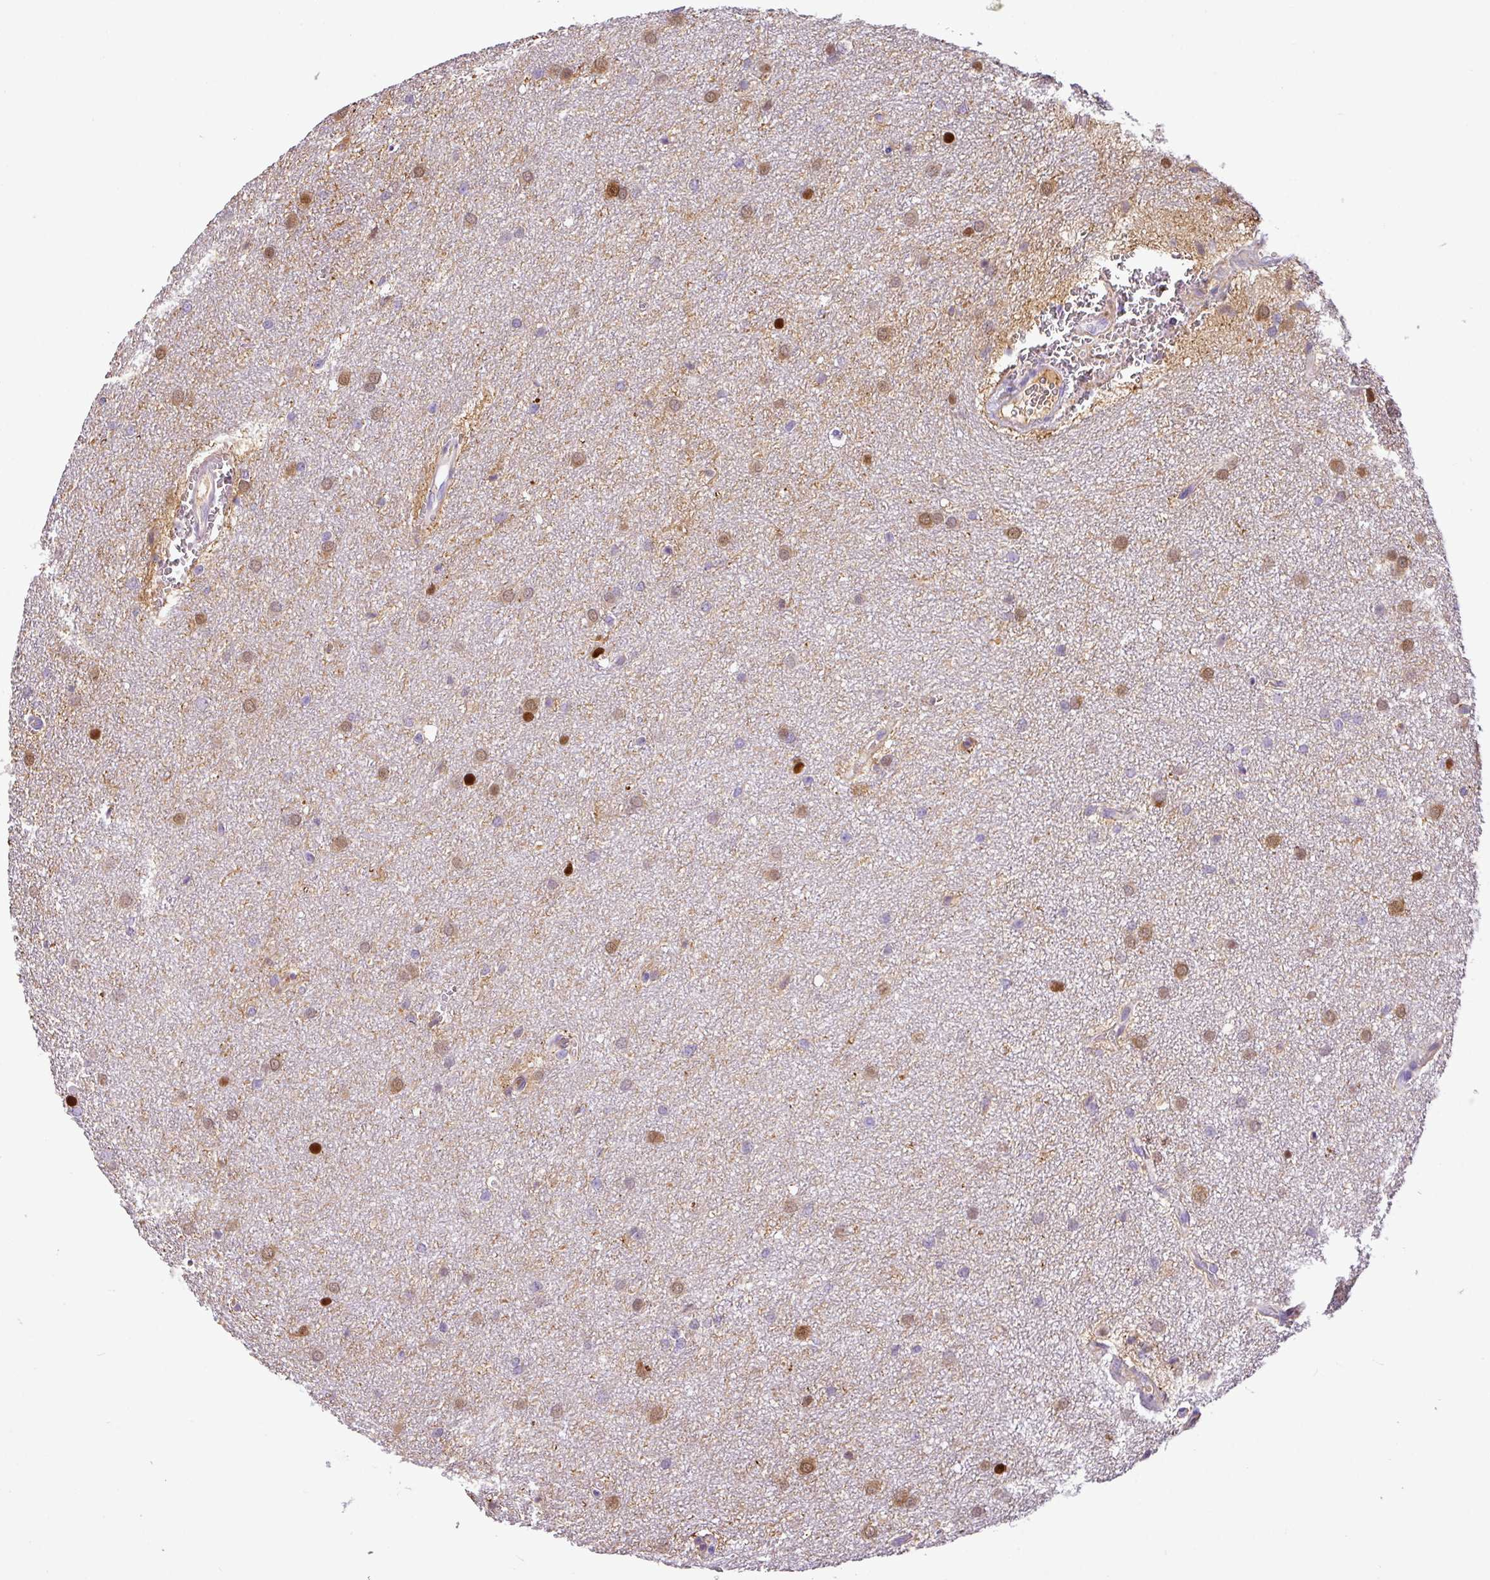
{"staining": {"intensity": "moderate", "quantity": "<25%", "location": "nuclear"}, "tissue": "glioma", "cell_type": "Tumor cells", "image_type": "cancer", "snomed": [{"axis": "morphology", "description": "Glioma, malignant, Low grade"}, {"axis": "topography", "description": "Cerebellum"}], "caption": "Glioma stained with a protein marker exhibits moderate staining in tumor cells.", "gene": "HMCN2", "patient": {"sex": "female", "age": 5}}